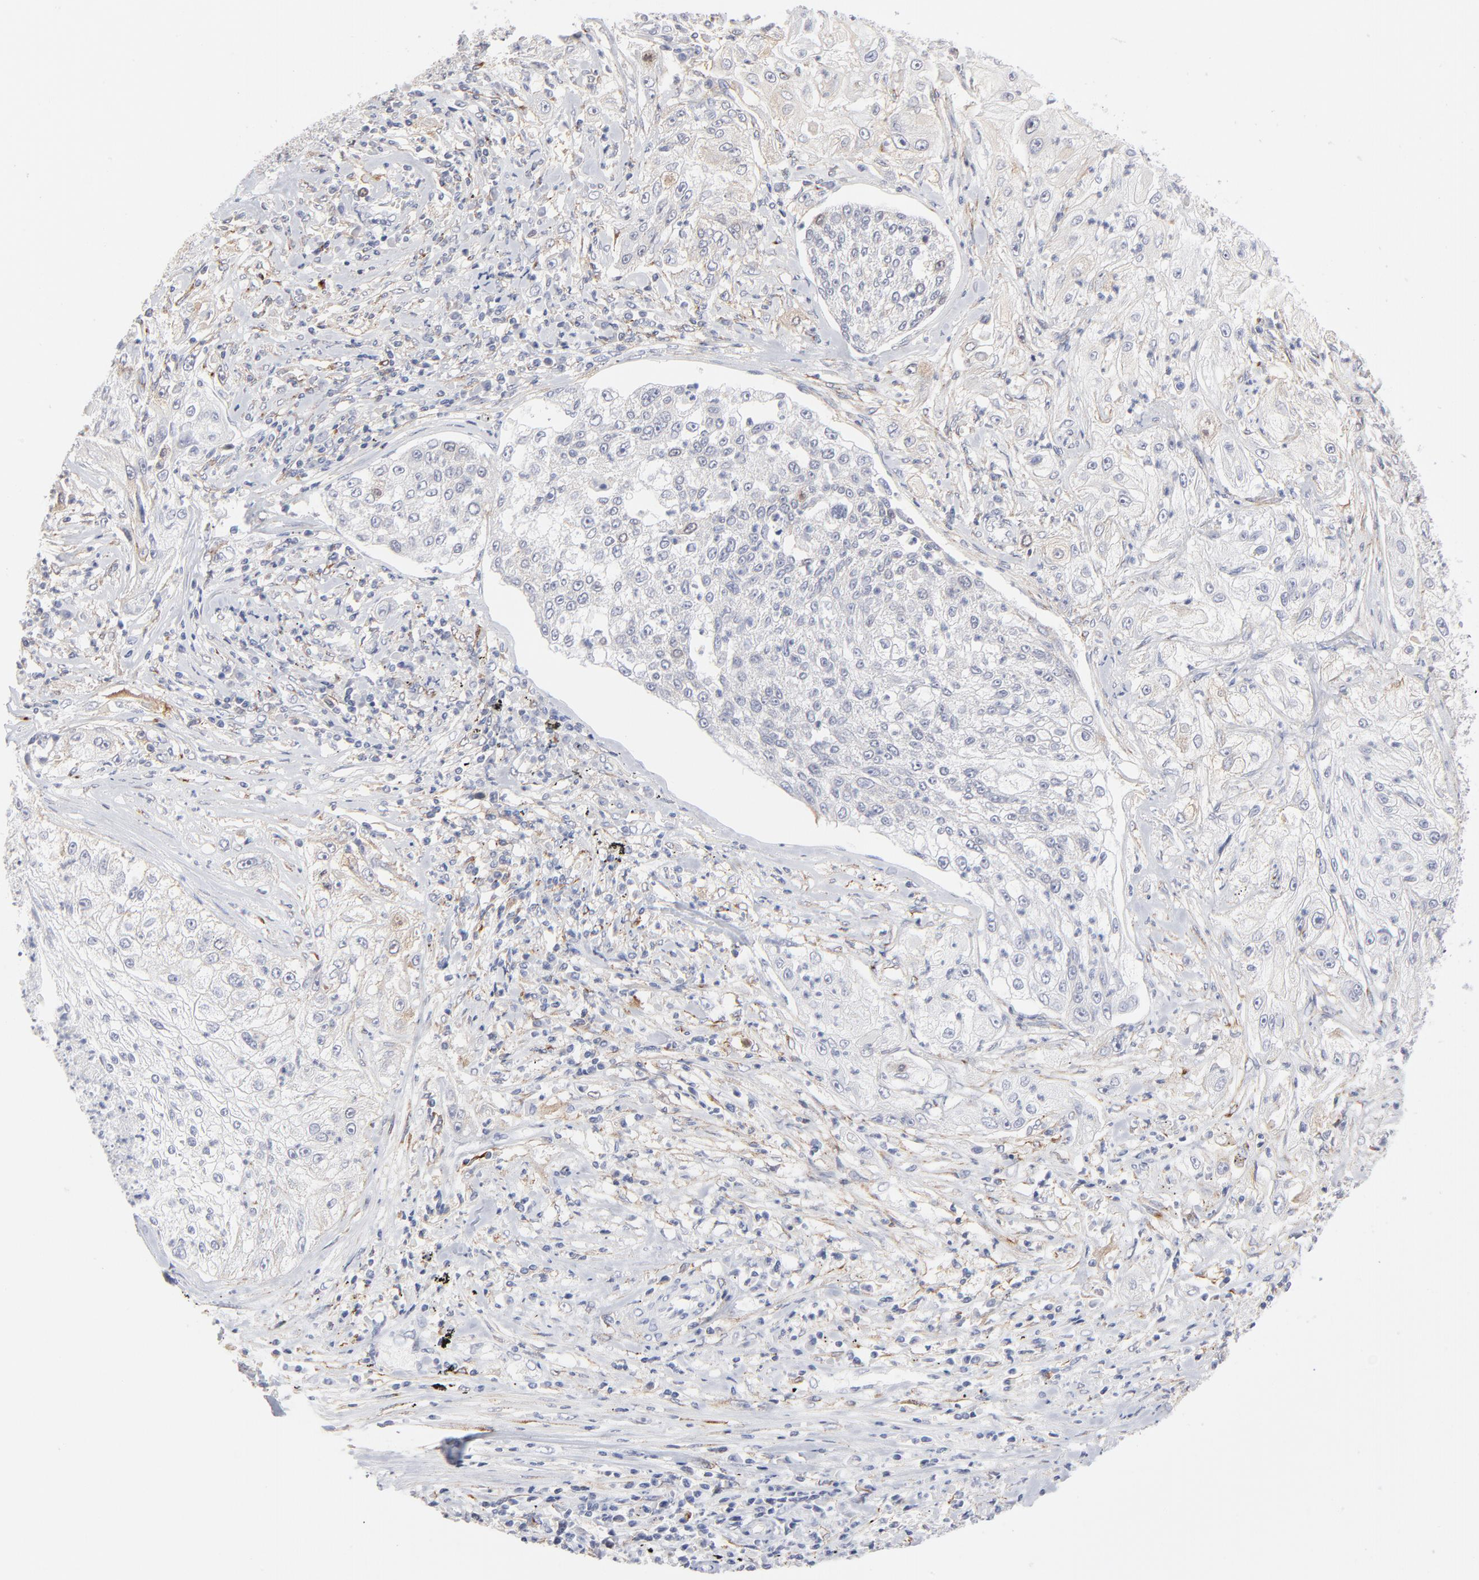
{"staining": {"intensity": "moderate", "quantity": "<25%", "location": "nuclear"}, "tissue": "lung cancer", "cell_type": "Tumor cells", "image_type": "cancer", "snomed": [{"axis": "morphology", "description": "Inflammation, NOS"}, {"axis": "morphology", "description": "Squamous cell carcinoma, NOS"}, {"axis": "topography", "description": "Lymph node"}, {"axis": "topography", "description": "Soft tissue"}, {"axis": "topography", "description": "Lung"}], "caption": "Protein analysis of squamous cell carcinoma (lung) tissue demonstrates moderate nuclear staining in about <25% of tumor cells. (Stains: DAB in brown, nuclei in blue, Microscopy: brightfield microscopy at high magnification).", "gene": "AURKA", "patient": {"sex": "male", "age": 66}}